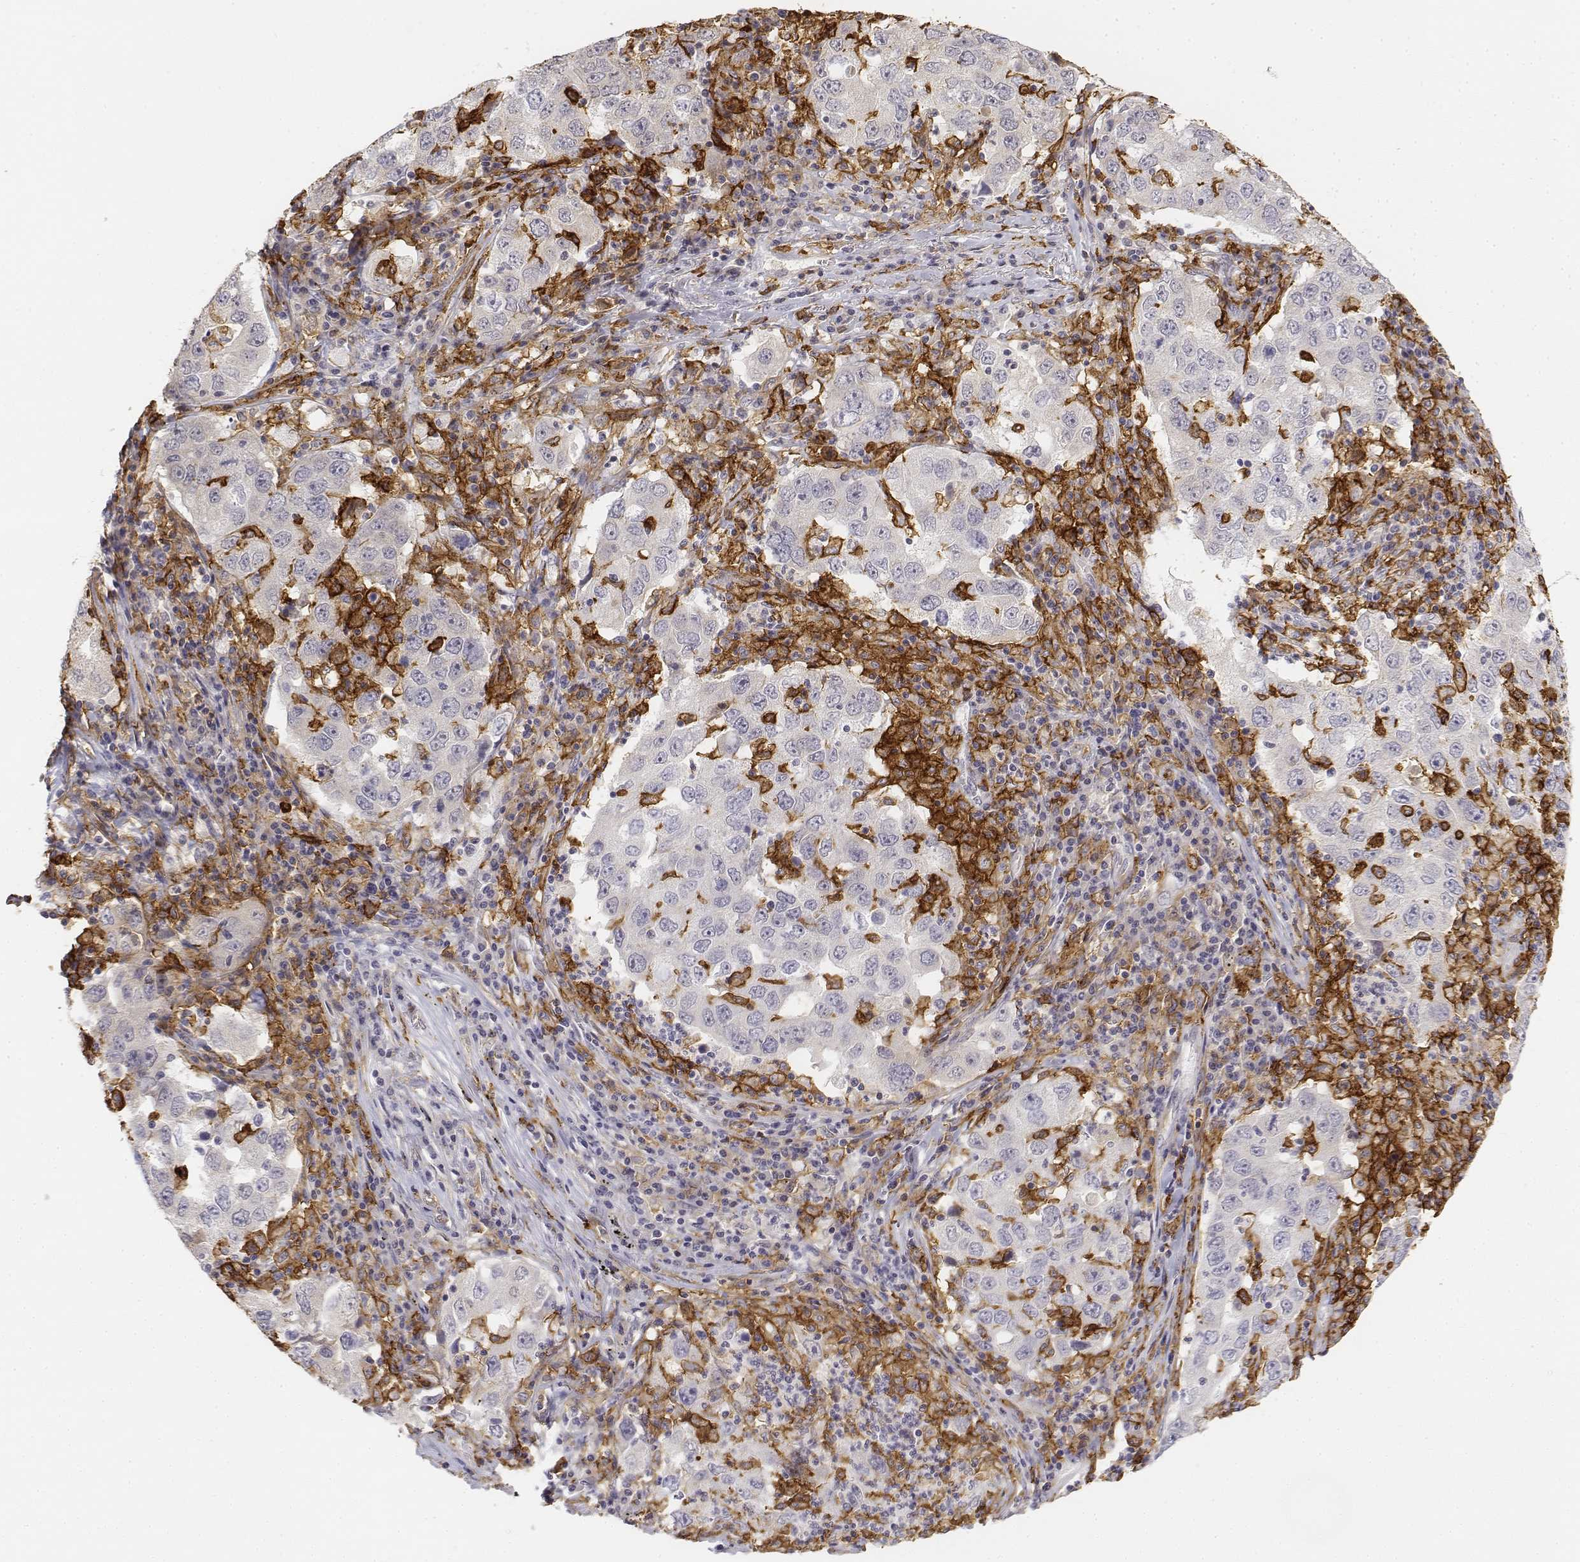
{"staining": {"intensity": "negative", "quantity": "none", "location": "none"}, "tissue": "lung cancer", "cell_type": "Tumor cells", "image_type": "cancer", "snomed": [{"axis": "morphology", "description": "Adenocarcinoma, NOS"}, {"axis": "topography", "description": "Lung"}], "caption": "DAB immunohistochemical staining of lung adenocarcinoma exhibits no significant expression in tumor cells.", "gene": "CD14", "patient": {"sex": "male", "age": 73}}